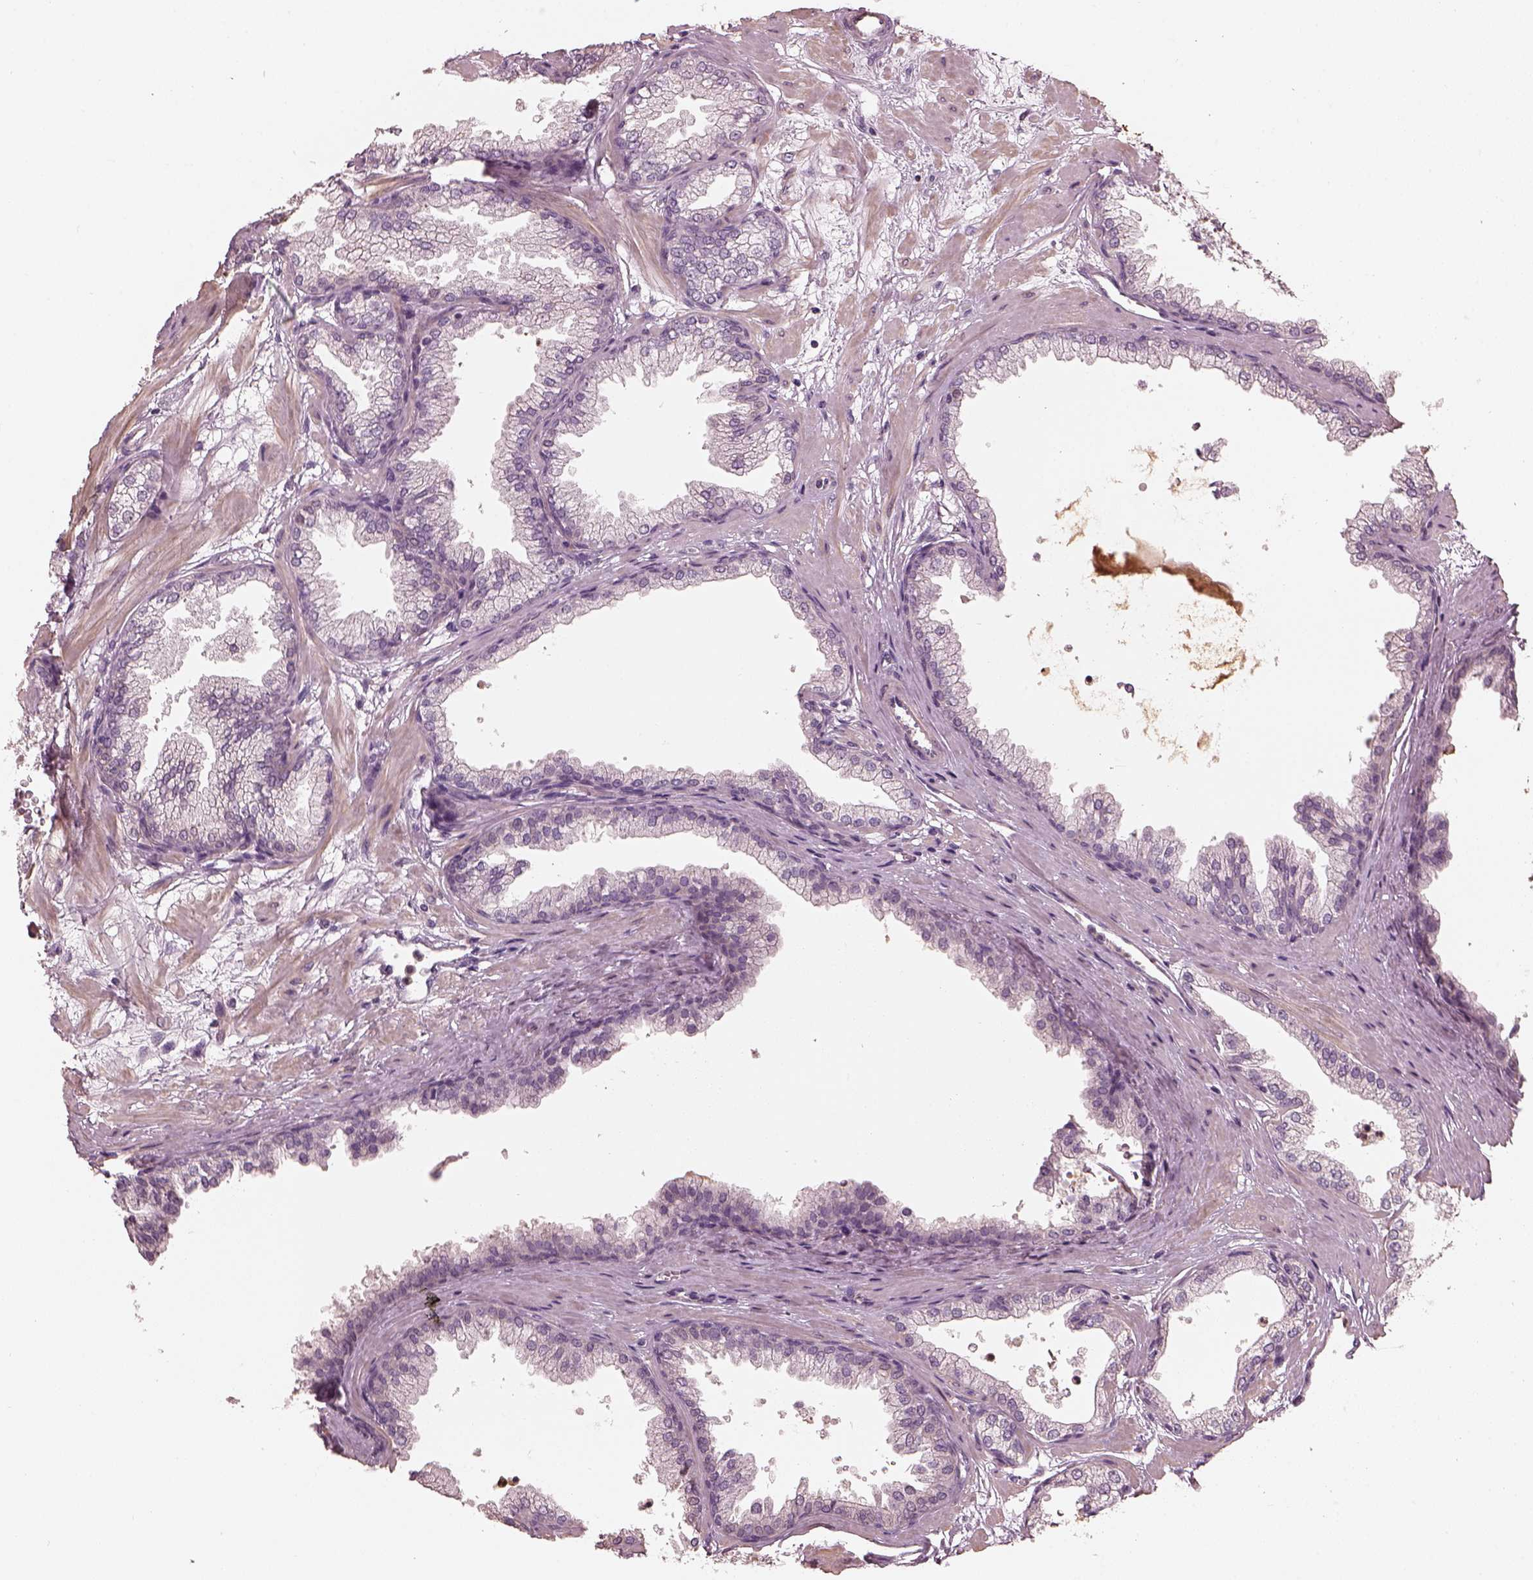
{"staining": {"intensity": "negative", "quantity": "none", "location": "none"}, "tissue": "prostate", "cell_type": "Glandular cells", "image_type": "normal", "snomed": [{"axis": "morphology", "description": "Normal tissue, NOS"}, {"axis": "topography", "description": "Prostate"}], "caption": "Benign prostate was stained to show a protein in brown. There is no significant expression in glandular cells. (Stains: DAB immunohistochemistry with hematoxylin counter stain, Microscopy: brightfield microscopy at high magnification).", "gene": "OPTC", "patient": {"sex": "male", "age": 37}}